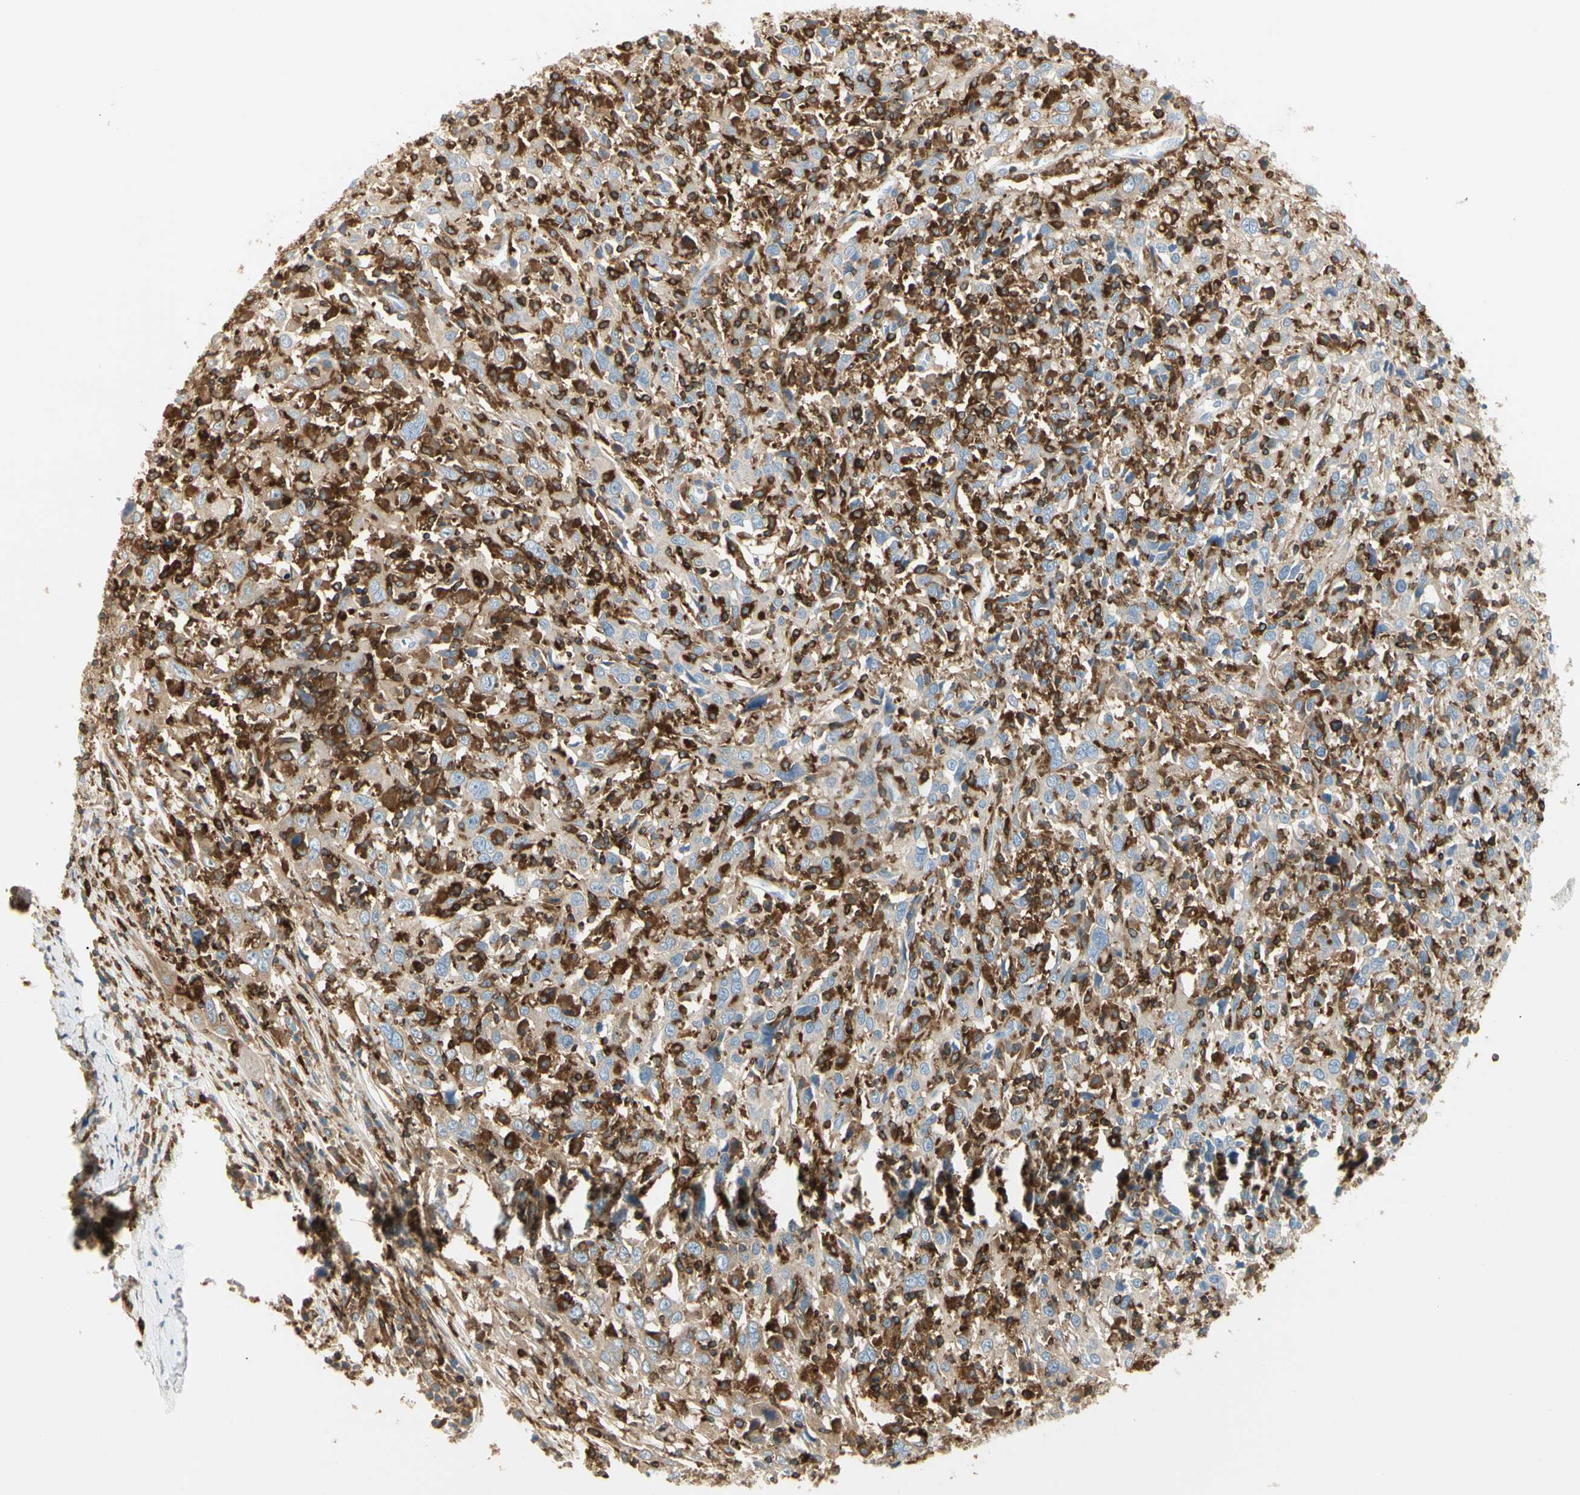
{"staining": {"intensity": "weak", "quantity": "<25%", "location": "cytoplasmic/membranous"}, "tissue": "cervical cancer", "cell_type": "Tumor cells", "image_type": "cancer", "snomed": [{"axis": "morphology", "description": "Squamous cell carcinoma, NOS"}, {"axis": "topography", "description": "Cervix"}], "caption": "A micrograph of human cervical cancer is negative for staining in tumor cells. (DAB IHC visualized using brightfield microscopy, high magnification).", "gene": "FMNL1", "patient": {"sex": "female", "age": 46}}